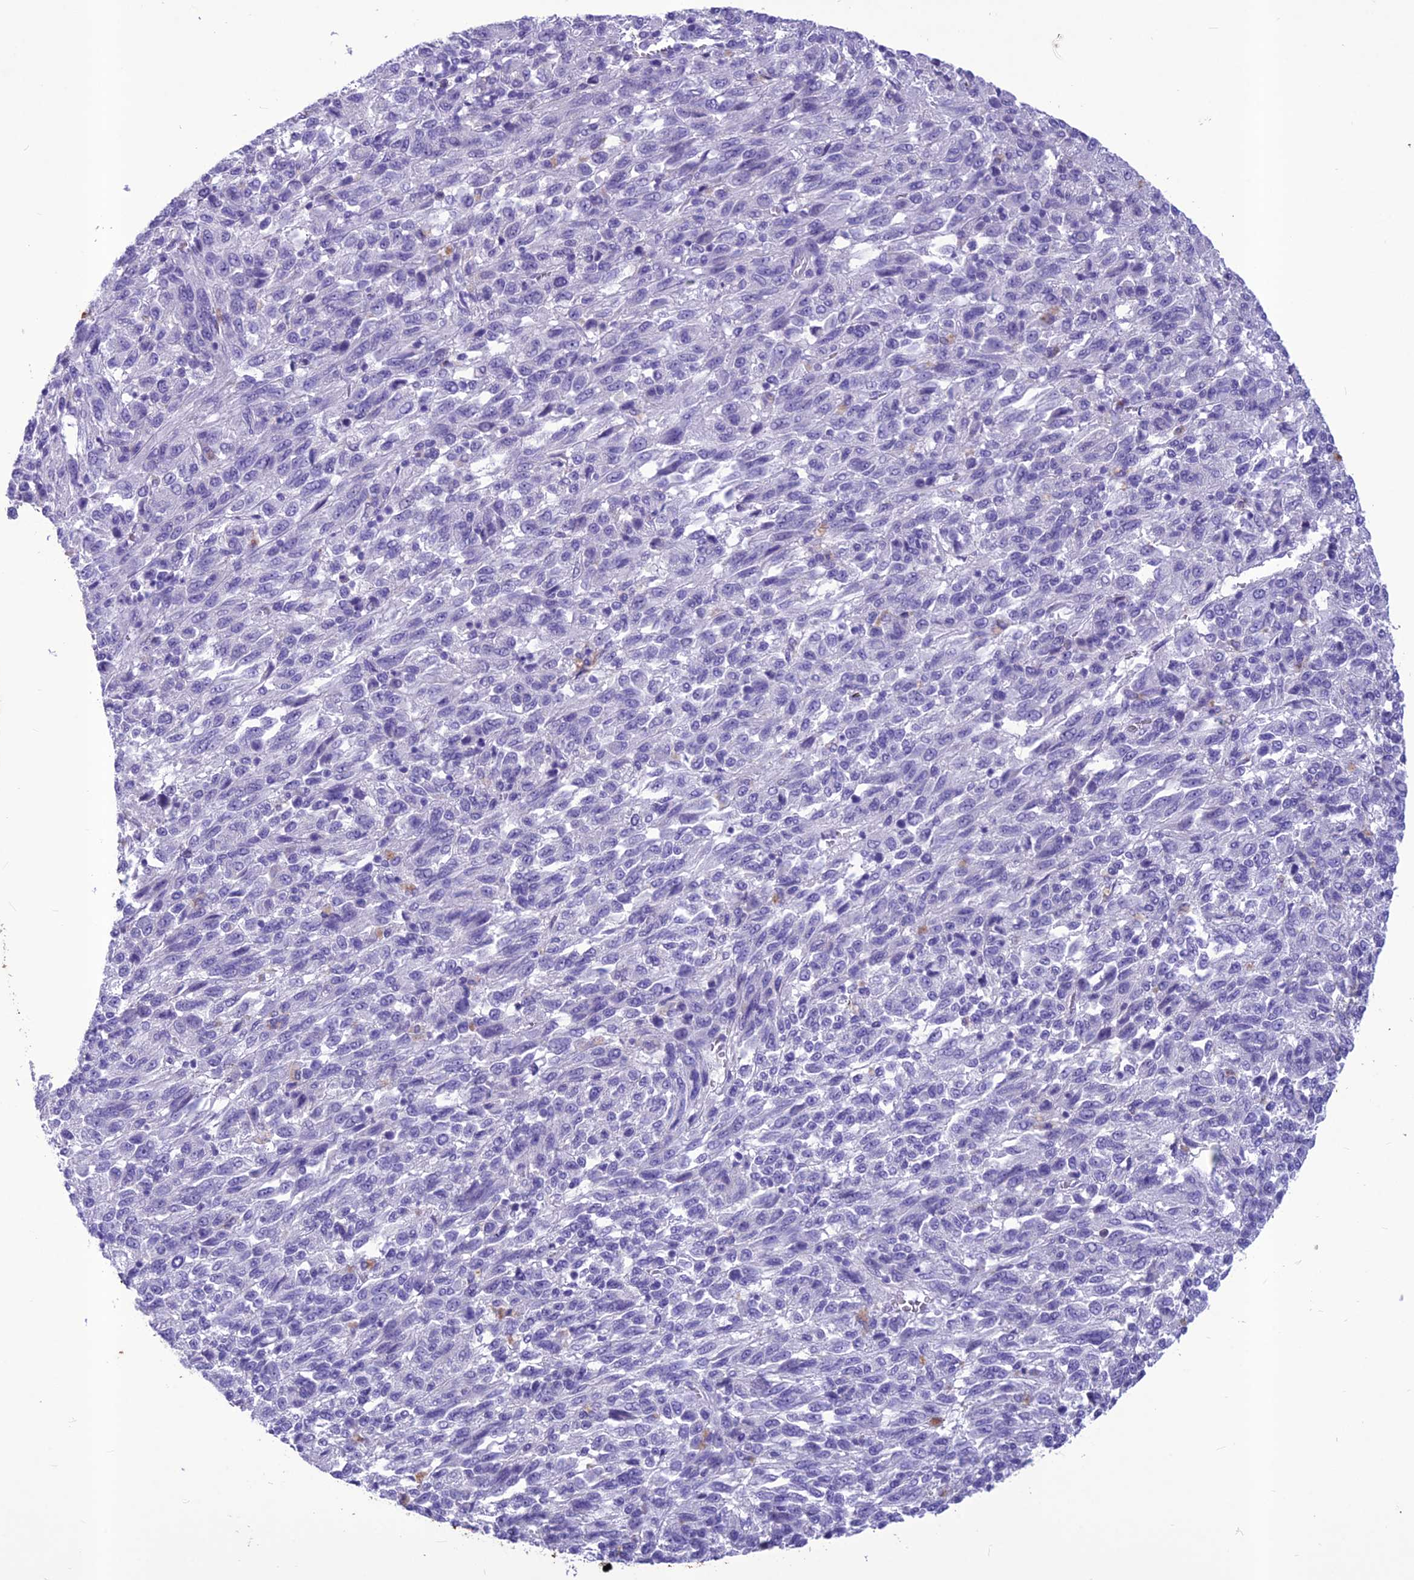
{"staining": {"intensity": "negative", "quantity": "none", "location": "none"}, "tissue": "melanoma", "cell_type": "Tumor cells", "image_type": "cancer", "snomed": [{"axis": "morphology", "description": "Malignant melanoma, Metastatic site"}, {"axis": "topography", "description": "Lung"}], "caption": "Protein analysis of melanoma exhibits no significant positivity in tumor cells. (Stains: DAB IHC with hematoxylin counter stain, Microscopy: brightfield microscopy at high magnification).", "gene": "IFT172", "patient": {"sex": "male", "age": 64}}